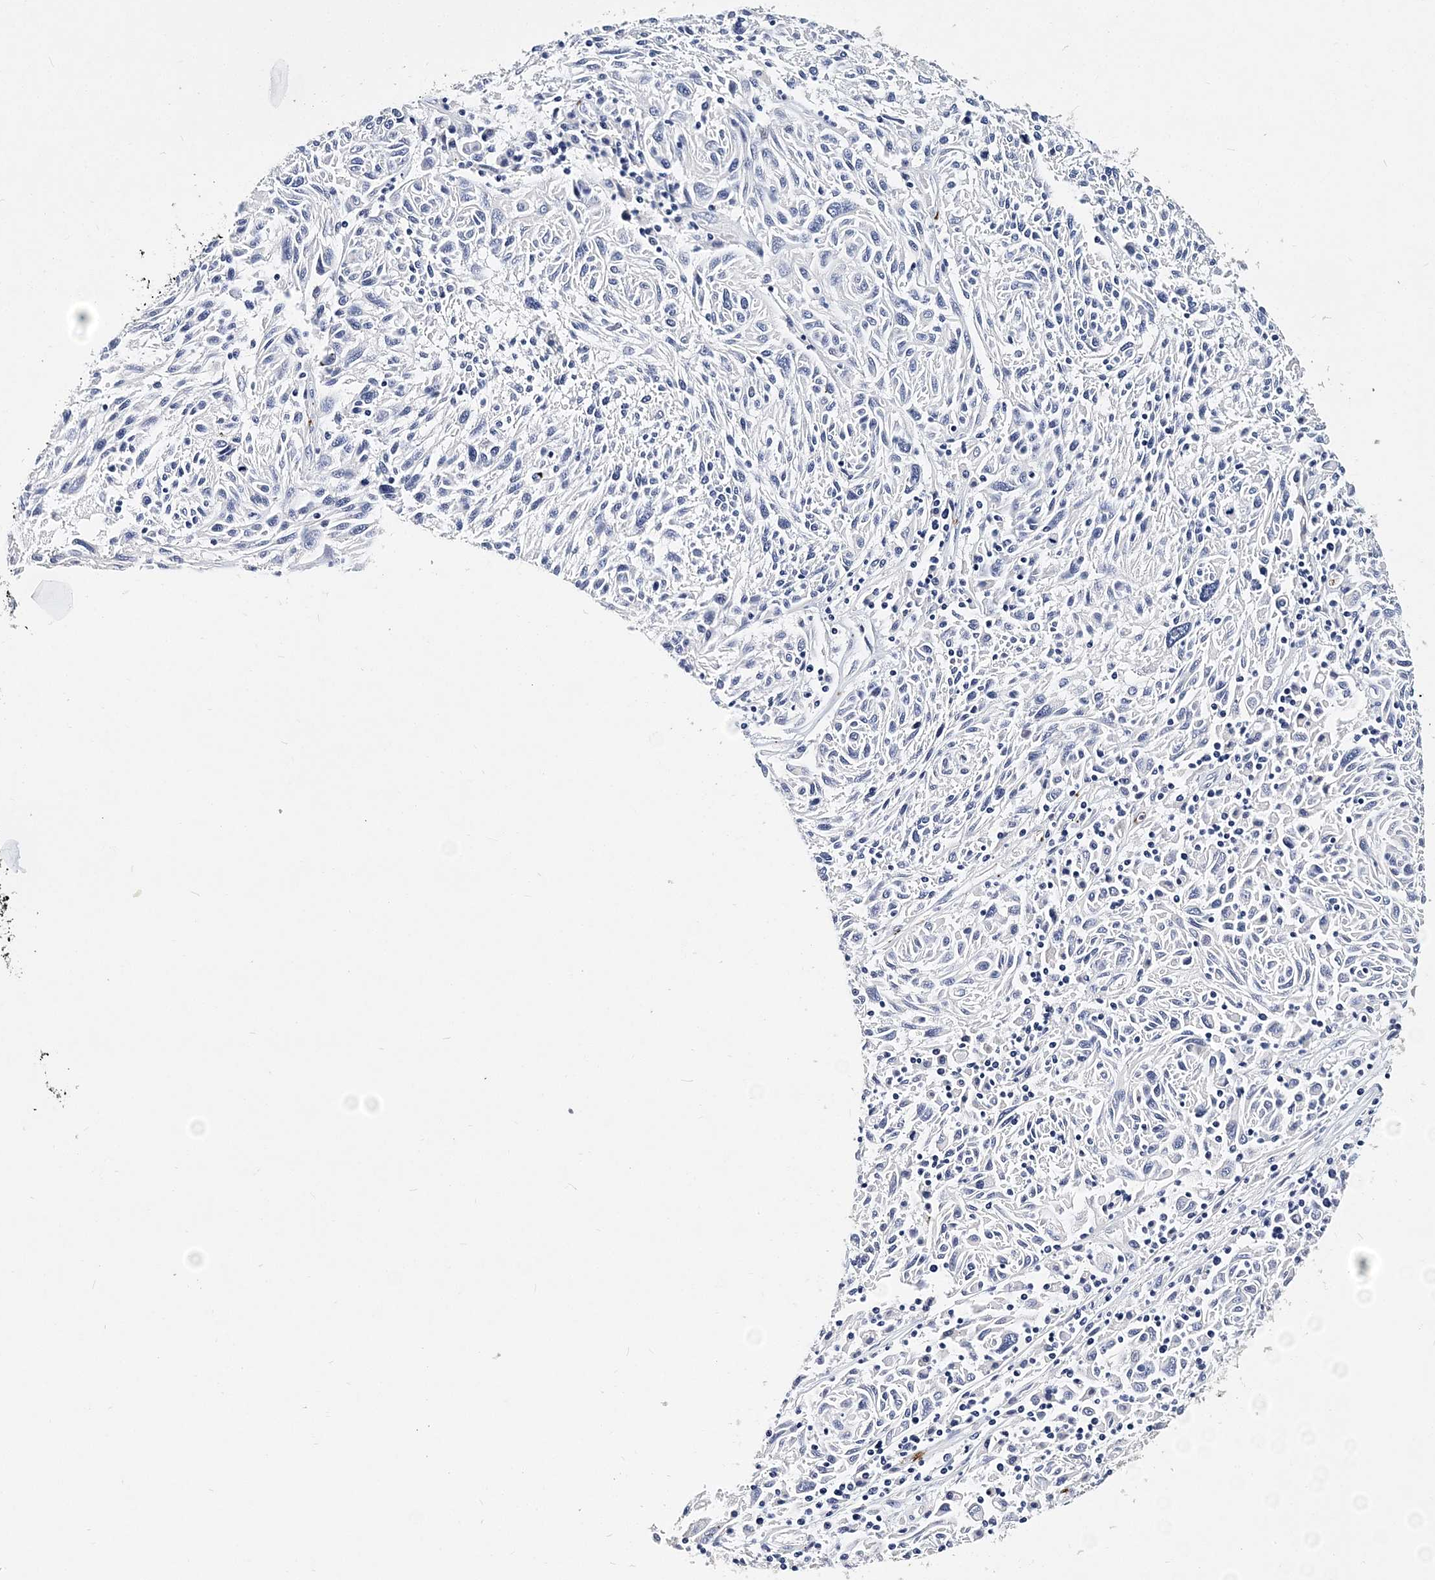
{"staining": {"intensity": "negative", "quantity": "none", "location": "none"}, "tissue": "melanoma", "cell_type": "Tumor cells", "image_type": "cancer", "snomed": [{"axis": "morphology", "description": "Malignant melanoma, NOS"}, {"axis": "topography", "description": "Skin"}], "caption": "Malignant melanoma stained for a protein using immunohistochemistry demonstrates no staining tumor cells.", "gene": "ITGA2B", "patient": {"sex": "male", "age": 53}}